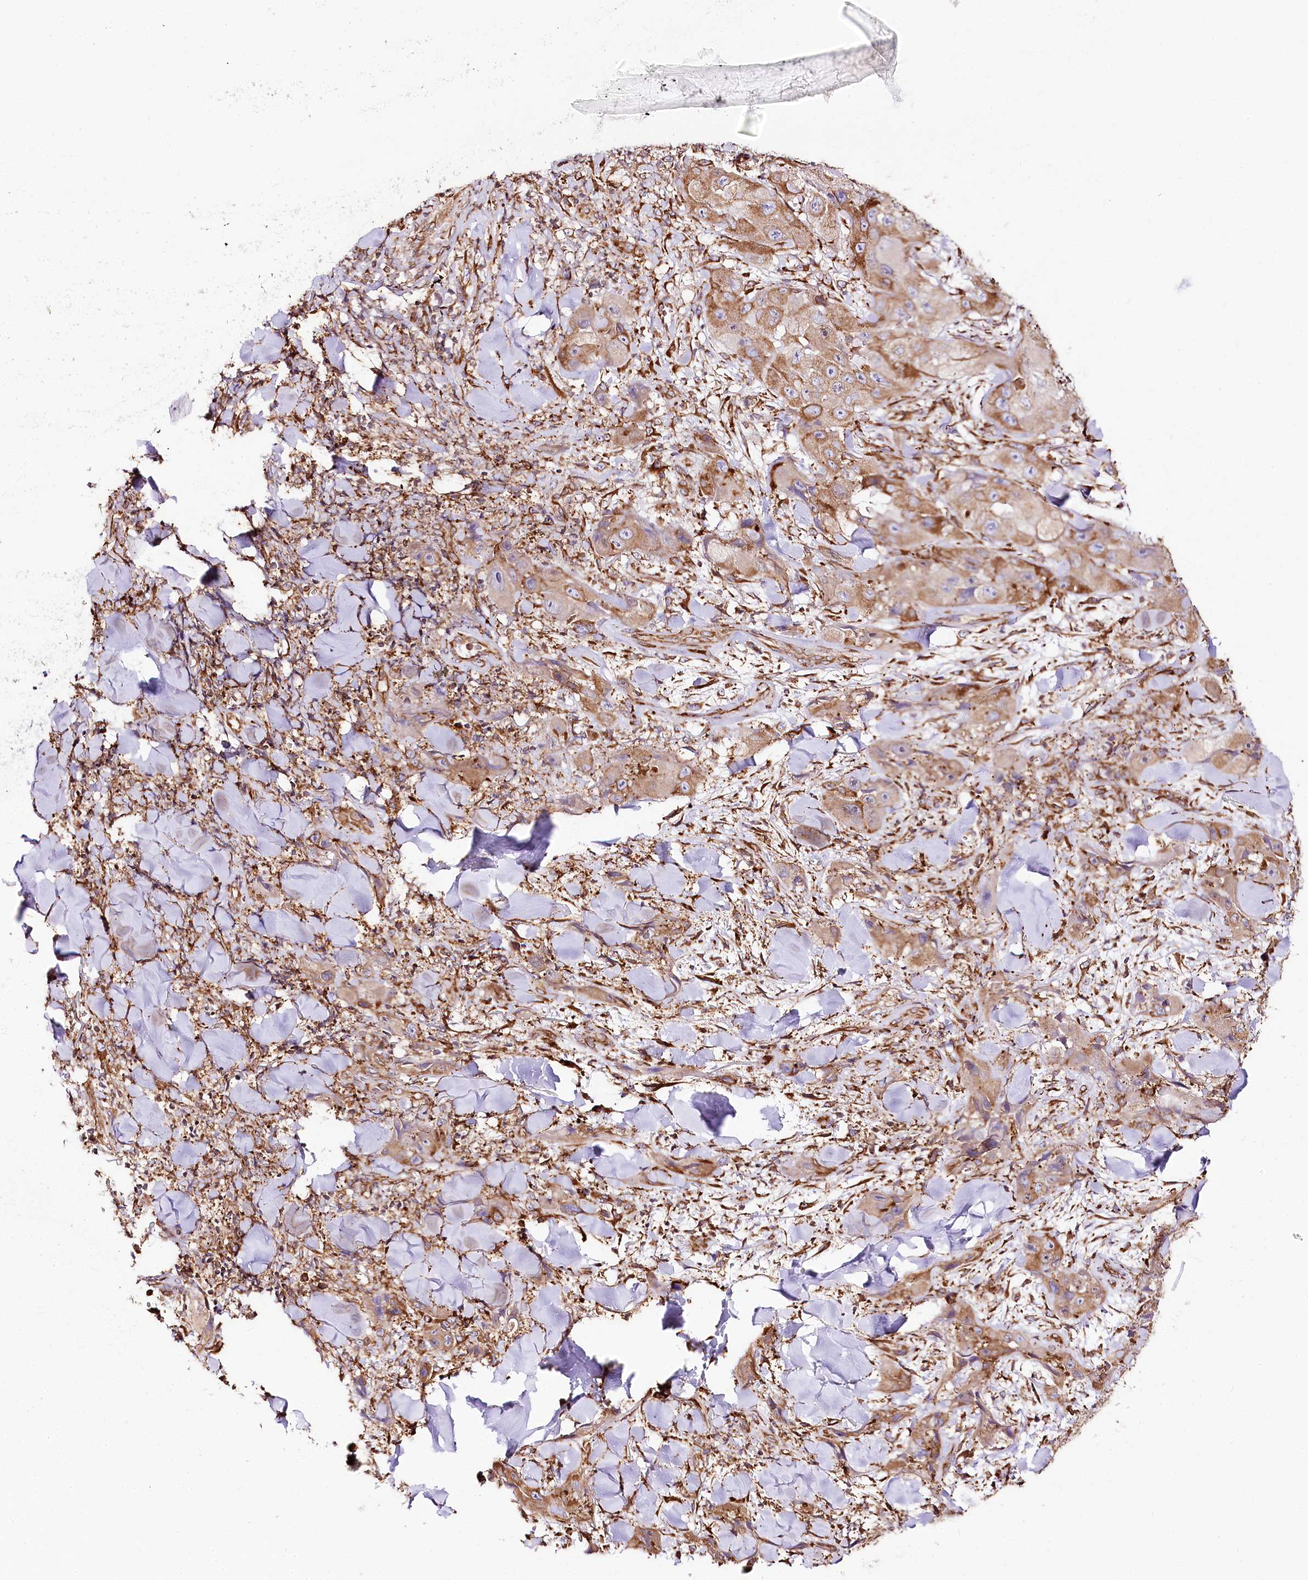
{"staining": {"intensity": "moderate", "quantity": ">75%", "location": "cytoplasmic/membranous"}, "tissue": "skin cancer", "cell_type": "Tumor cells", "image_type": "cancer", "snomed": [{"axis": "morphology", "description": "Squamous cell carcinoma, NOS"}, {"axis": "topography", "description": "Skin"}, {"axis": "topography", "description": "Subcutis"}], "caption": "DAB immunohistochemical staining of skin squamous cell carcinoma exhibits moderate cytoplasmic/membranous protein expression in about >75% of tumor cells.", "gene": "CNPY2", "patient": {"sex": "male", "age": 73}}